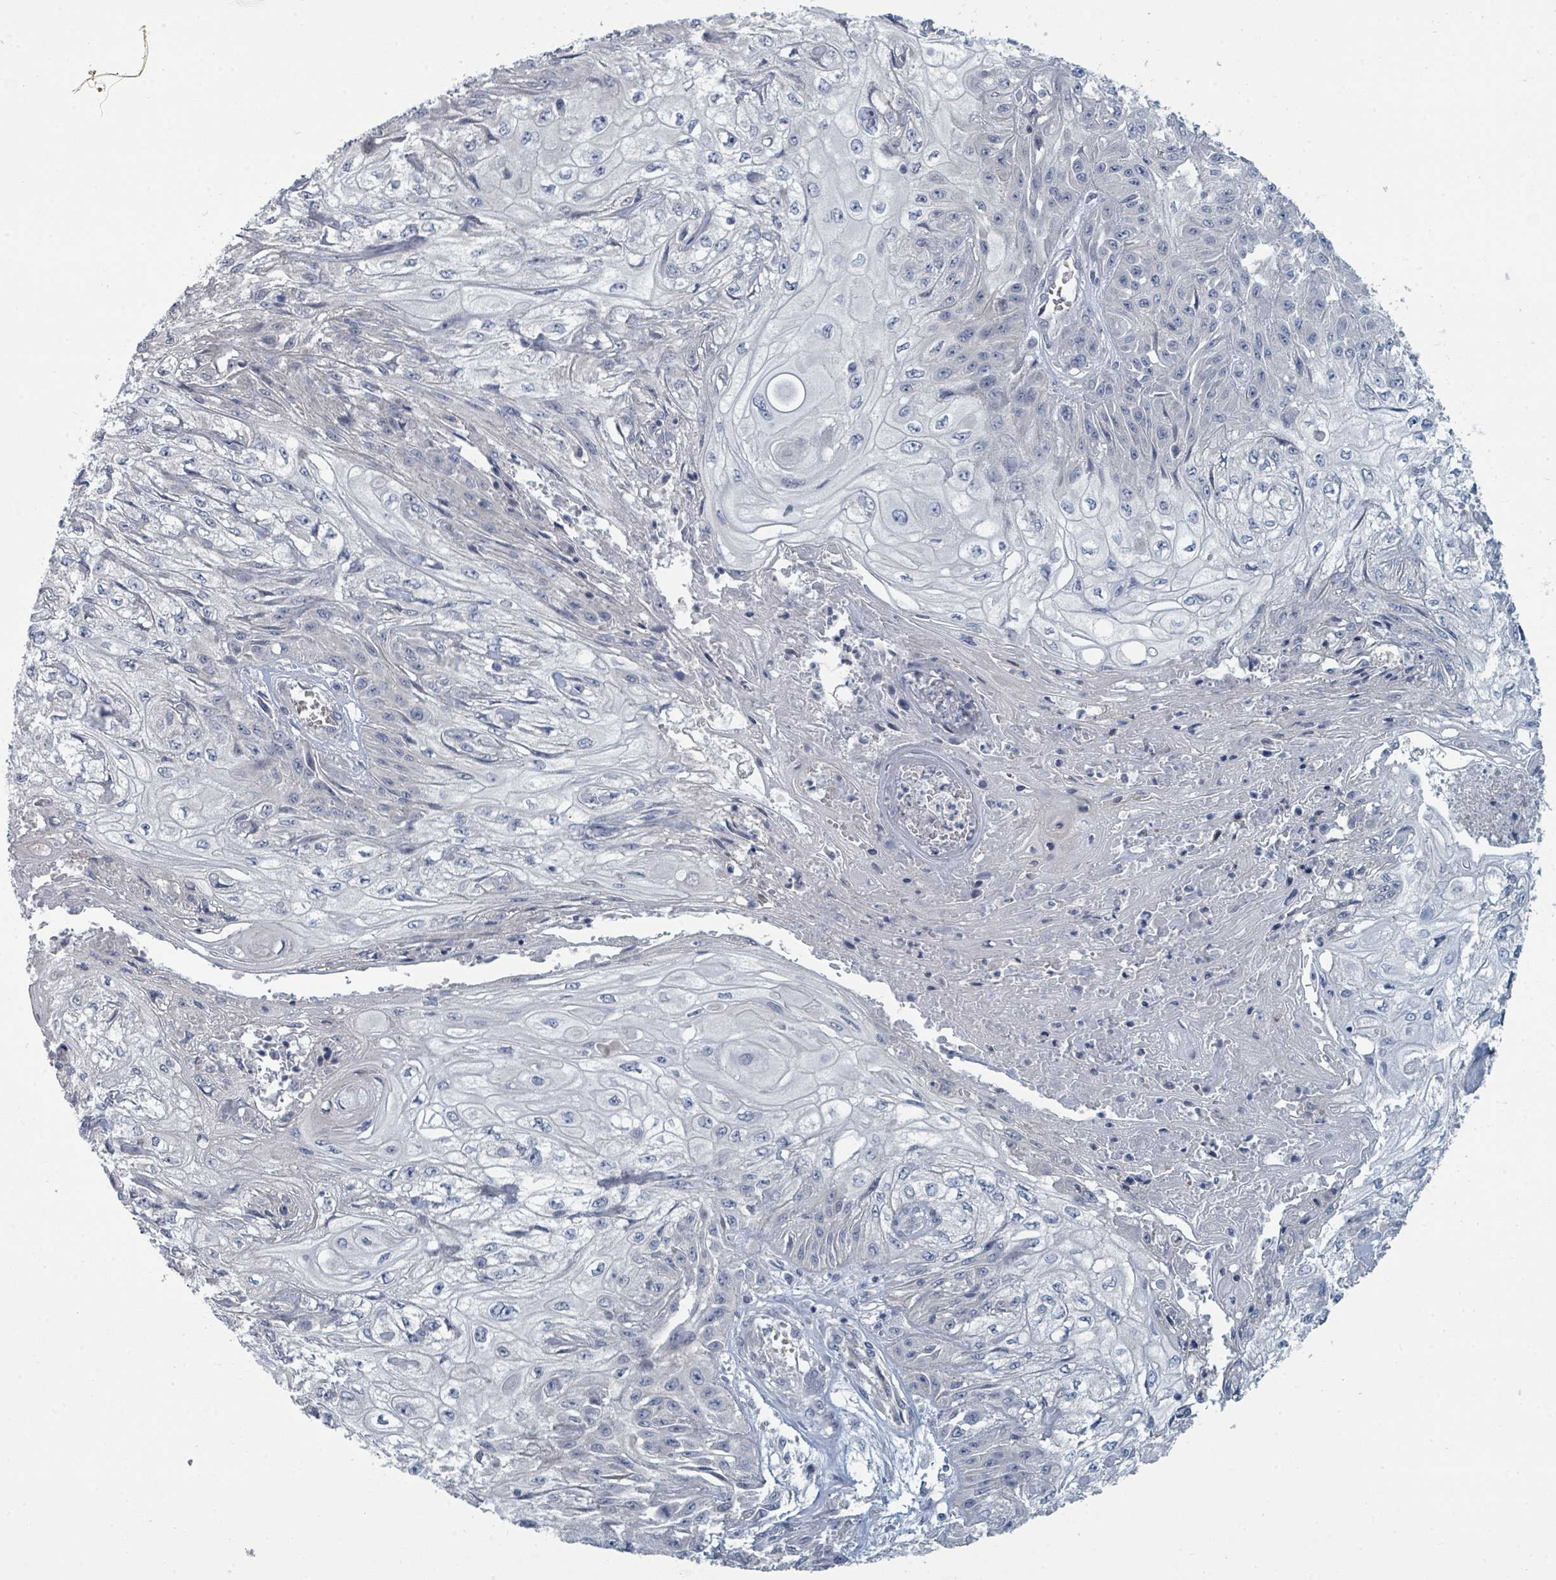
{"staining": {"intensity": "negative", "quantity": "none", "location": "none"}, "tissue": "skin cancer", "cell_type": "Tumor cells", "image_type": "cancer", "snomed": [{"axis": "morphology", "description": "Squamous cell carcinoma, NOS"}, {"axis": "morphology", "description": "Squamous cell carcinoma, metastatic, NOS"}, {"axis": "topography", "description": "Skin"}, {"axis": "topography", "description": "Lymph node"}], "caption": "IHC photomicrograph of neoplastic tissue: human skin metastatic squamous cell carcinoma stained with DAB (3,3'-diaminobenzidine) shows no significant protein expression in tumor cells.", "gene": "SLC25A45", "patient": {"sex": "male", "age": 75}}